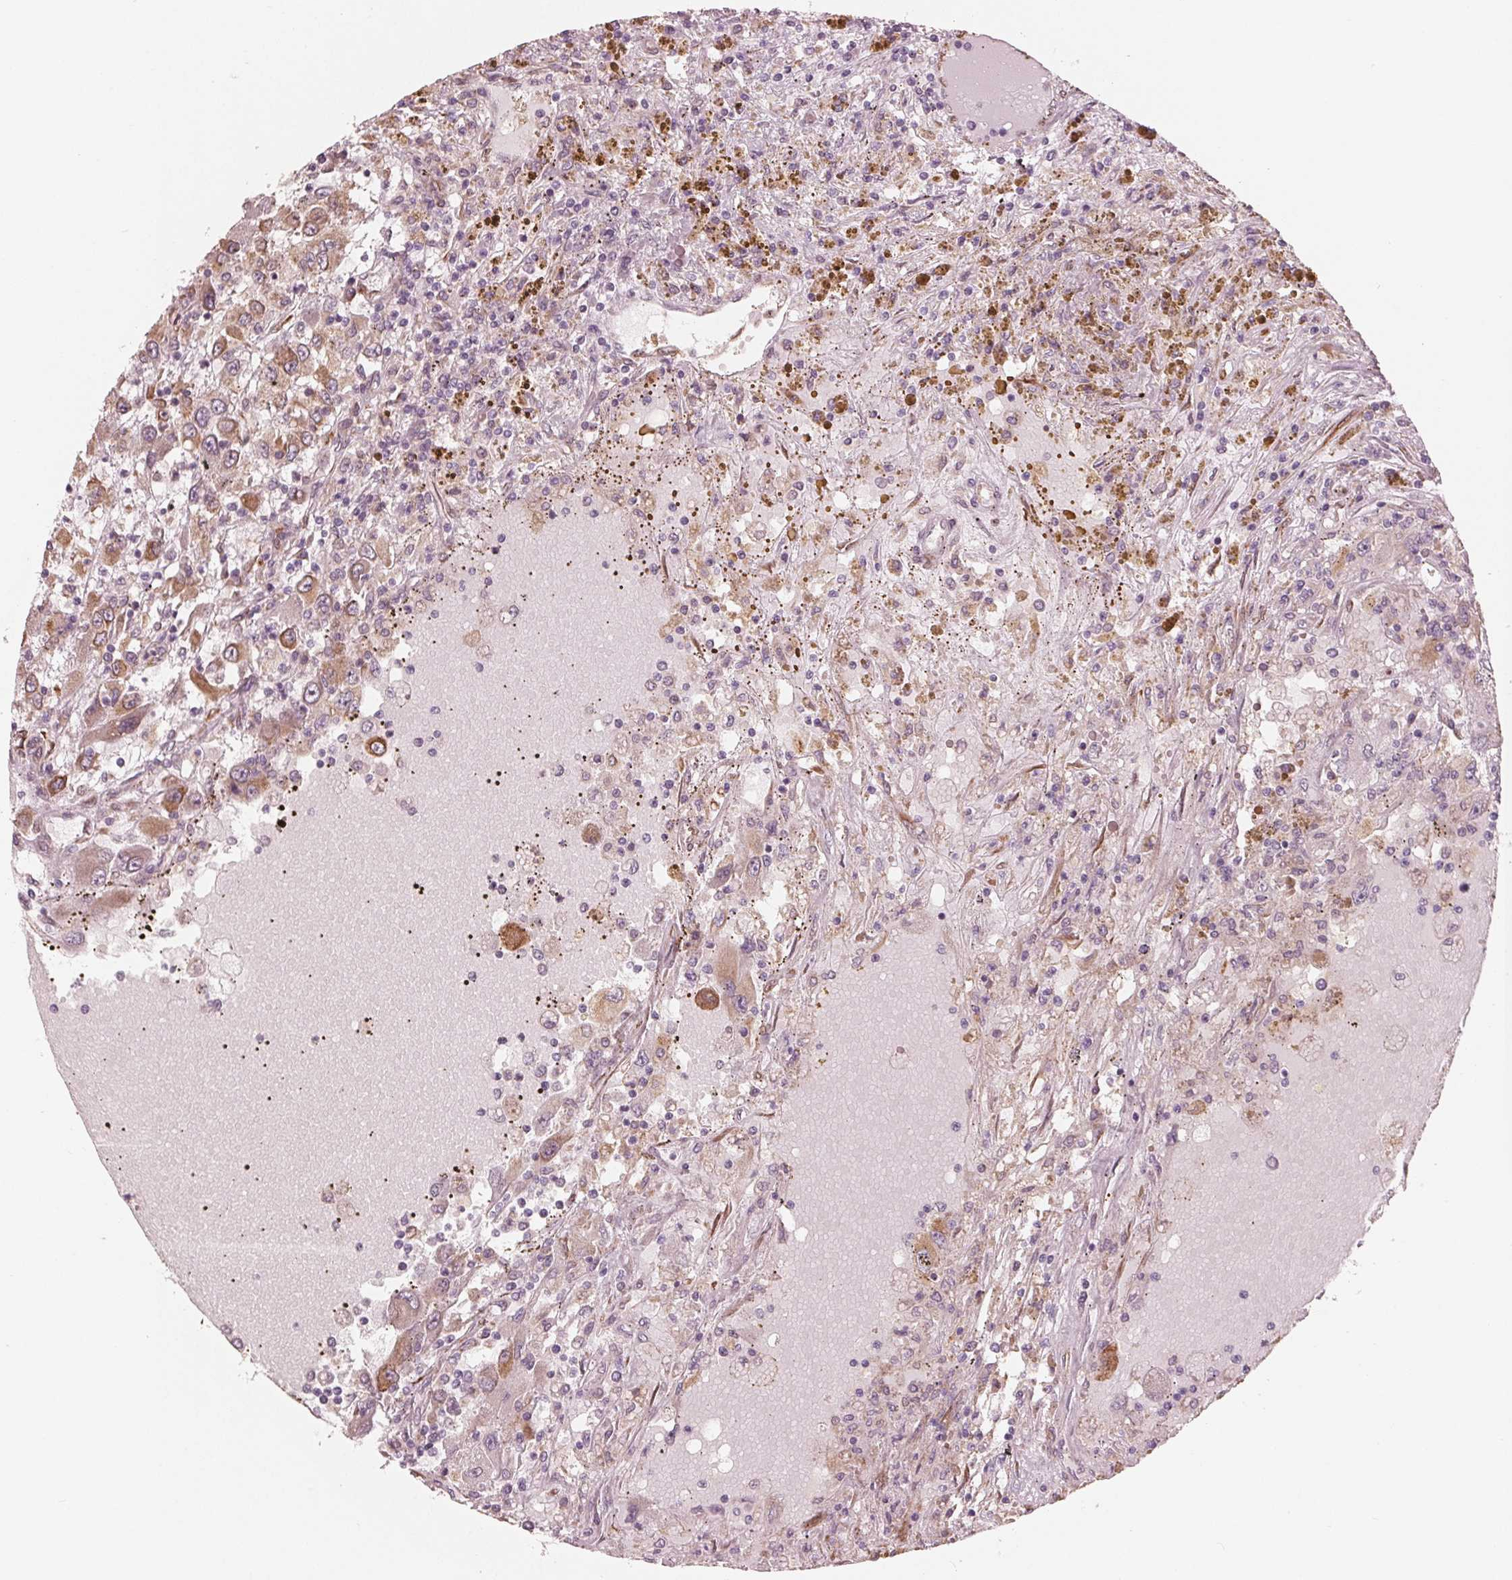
{"staining": {"intensity": "weak", "quantity": ">75%", "location": "cytoplasmic/membranous"}, "tissue": "renal cancer", "cell_type": "Tumor cells", "image_type": "cancer", "snomed": [{"axis": "morphology", "description": "Adenocarcinoma, NOS"}, {"axis": "topography", "description": "Kidney"}], "caption": "Protein staining of renal cancer (adenocarcinoma) tissue shows weak cytoplasmic/membranous expression in approximately >75% of tumor cells.", "gene": "IKBIP", "patient": {"sex": "female", "age": 67}}